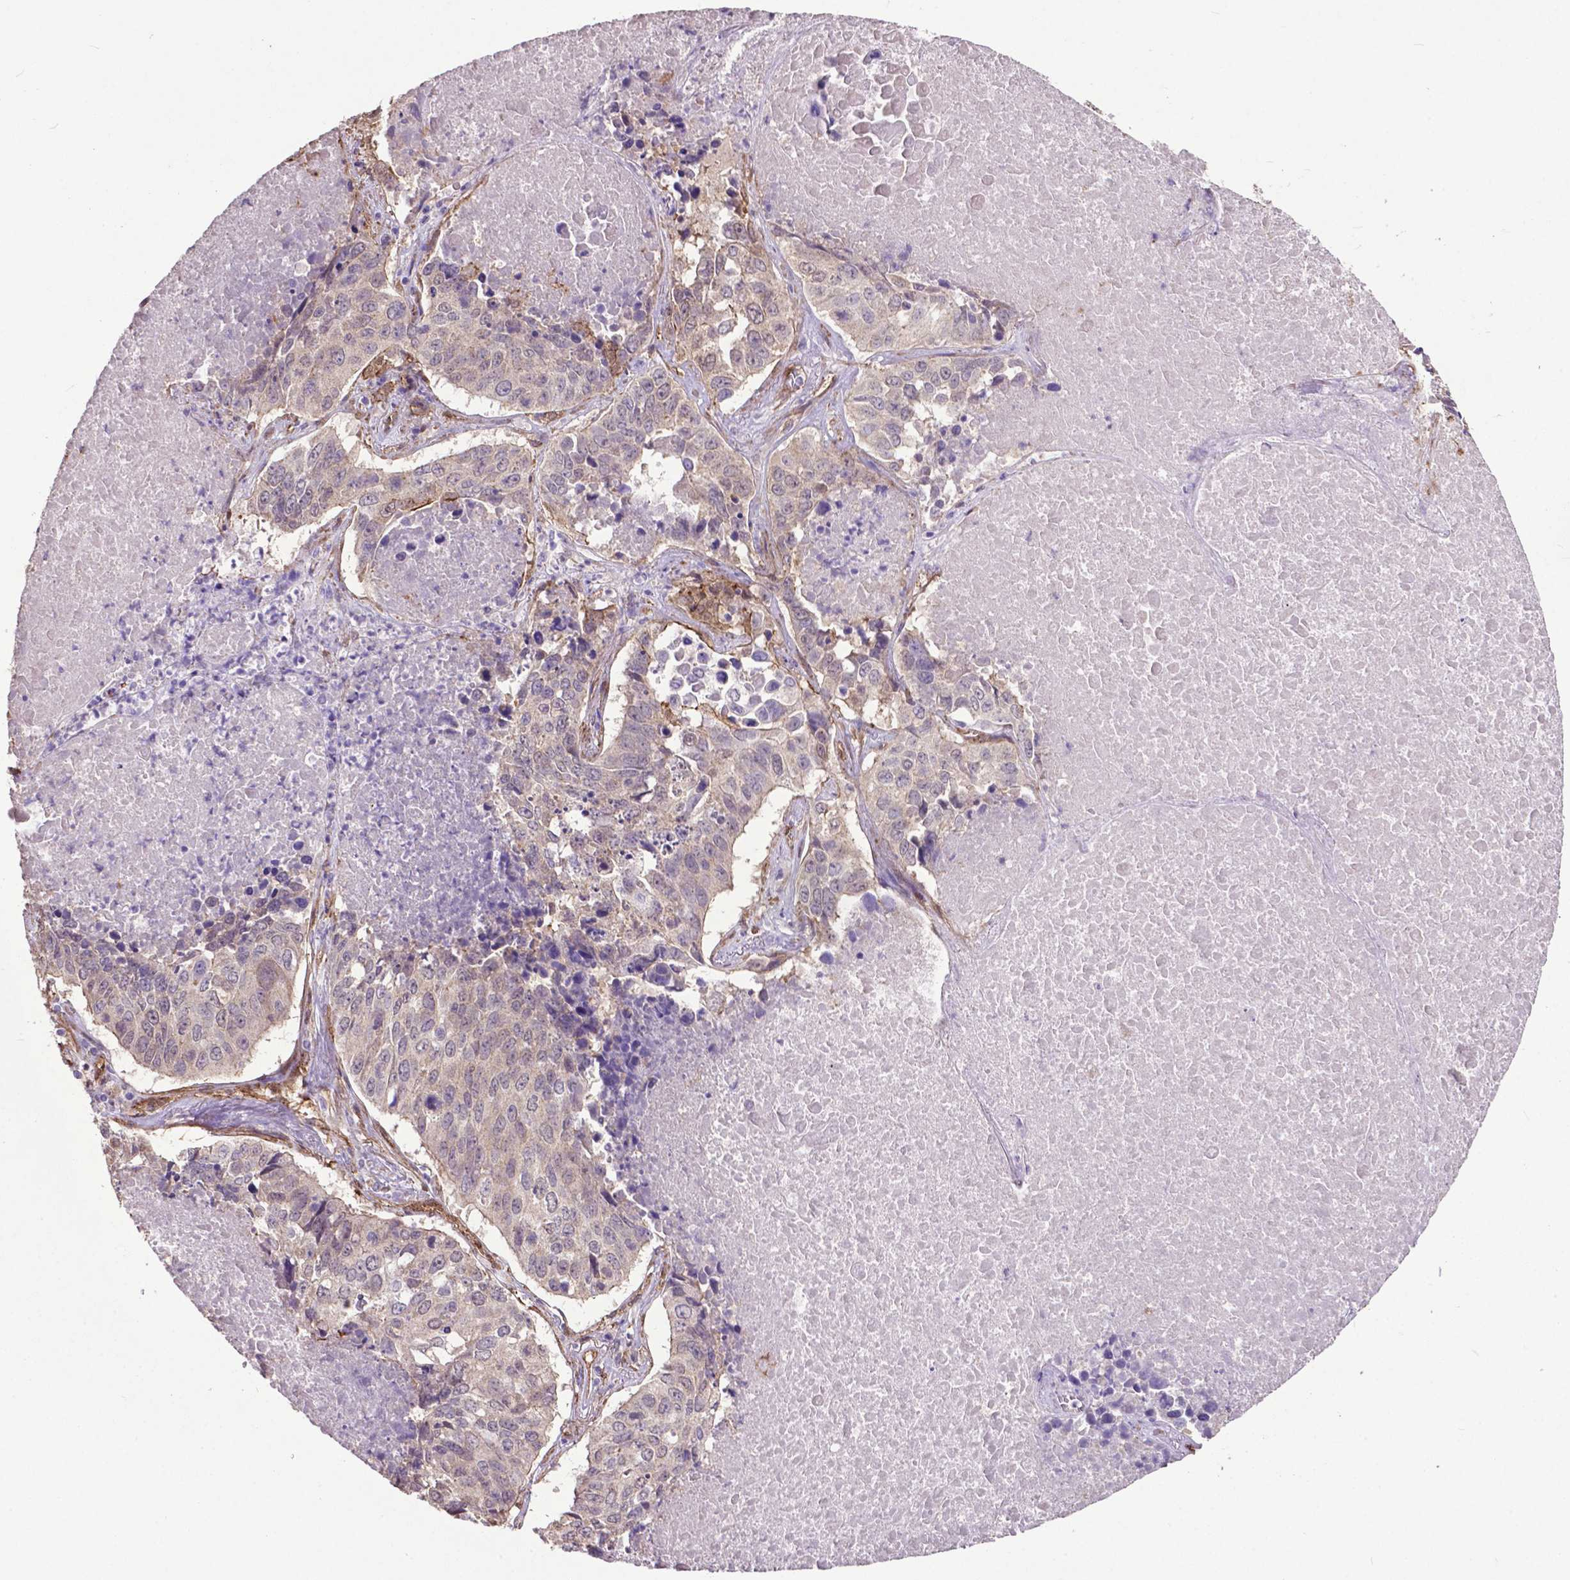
{"staining": {"intensity": "negative", "quantity": "none", "location": "none"}, "tissue": "lung cancer", "cell_type": "Tumor cells", "image_type": "cancer", "snomed": [{"axis": "morphology", "description": "Normal tissue, NOS"}, {"axis": "morphology", "description": "Squamous cell carcinoma, NOS"}, {"axis": "topography", "description": "Bronchus"}, {"axis": "topography", "description": "Lung"}], "caption": "Tumor cells are negative for brown protein staining in squamous cell carcinoma (lung).", "gene": "PDLIM1", "patient": {"sex": "male", "age": 64}}